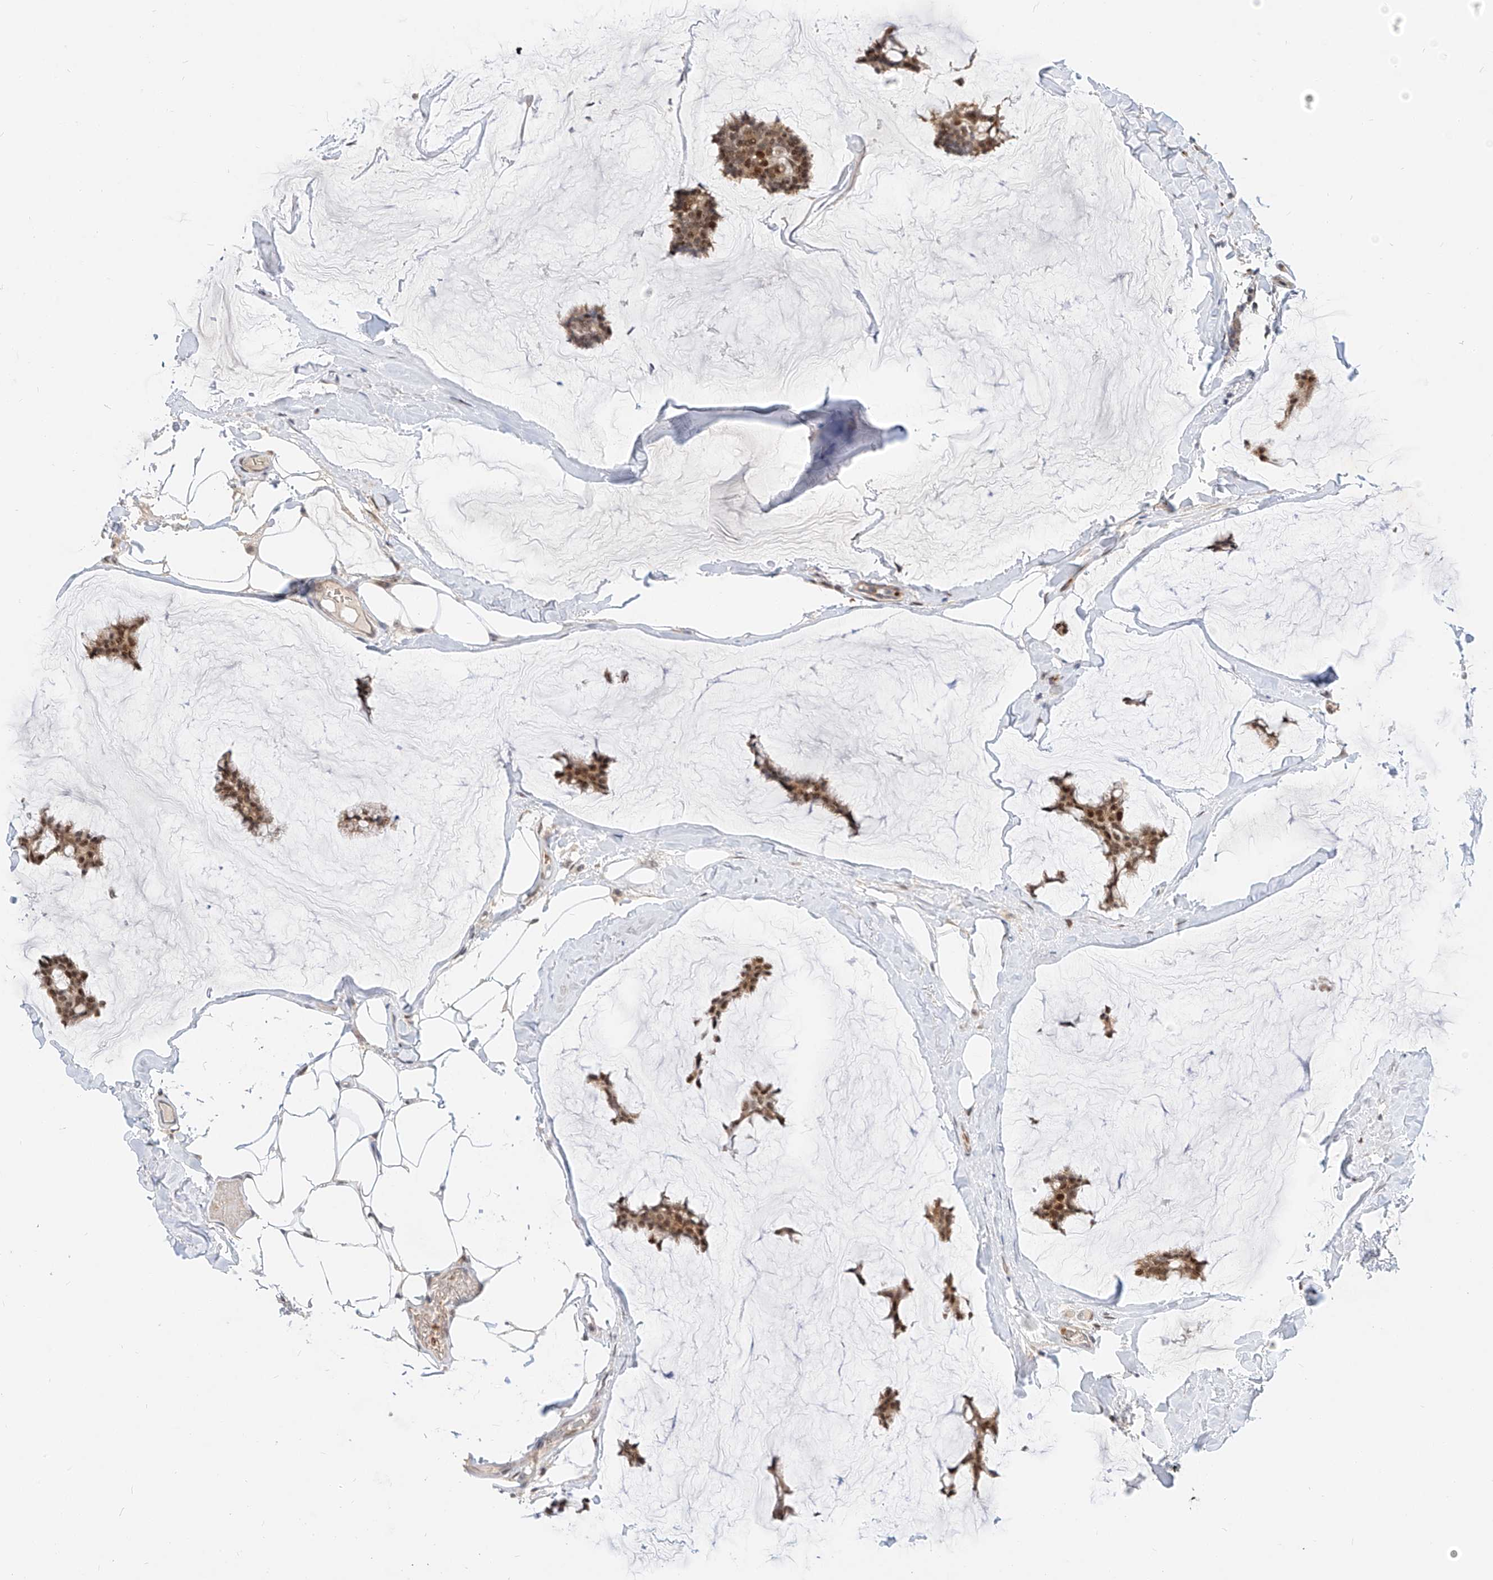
{"staining": {"intensity": "moderate", "quantity": ">75%", "location": "nuclear"}, "tissue": "breast cancer", "cell_type": "Tumor cells", "image_type": "cancer", "snomed": [{"axis": "morphology", "description": "Duct carcinoma"}, {"axis": "topography", "description": "Breast"}], "caption": "Breast cancer was stained to show a protein in brown. There is medium levels of moderate nuclear positivity in about >75% of tumor cells.", "gene": "CBX8", "patient": {"sex": "female", "age": 93}}